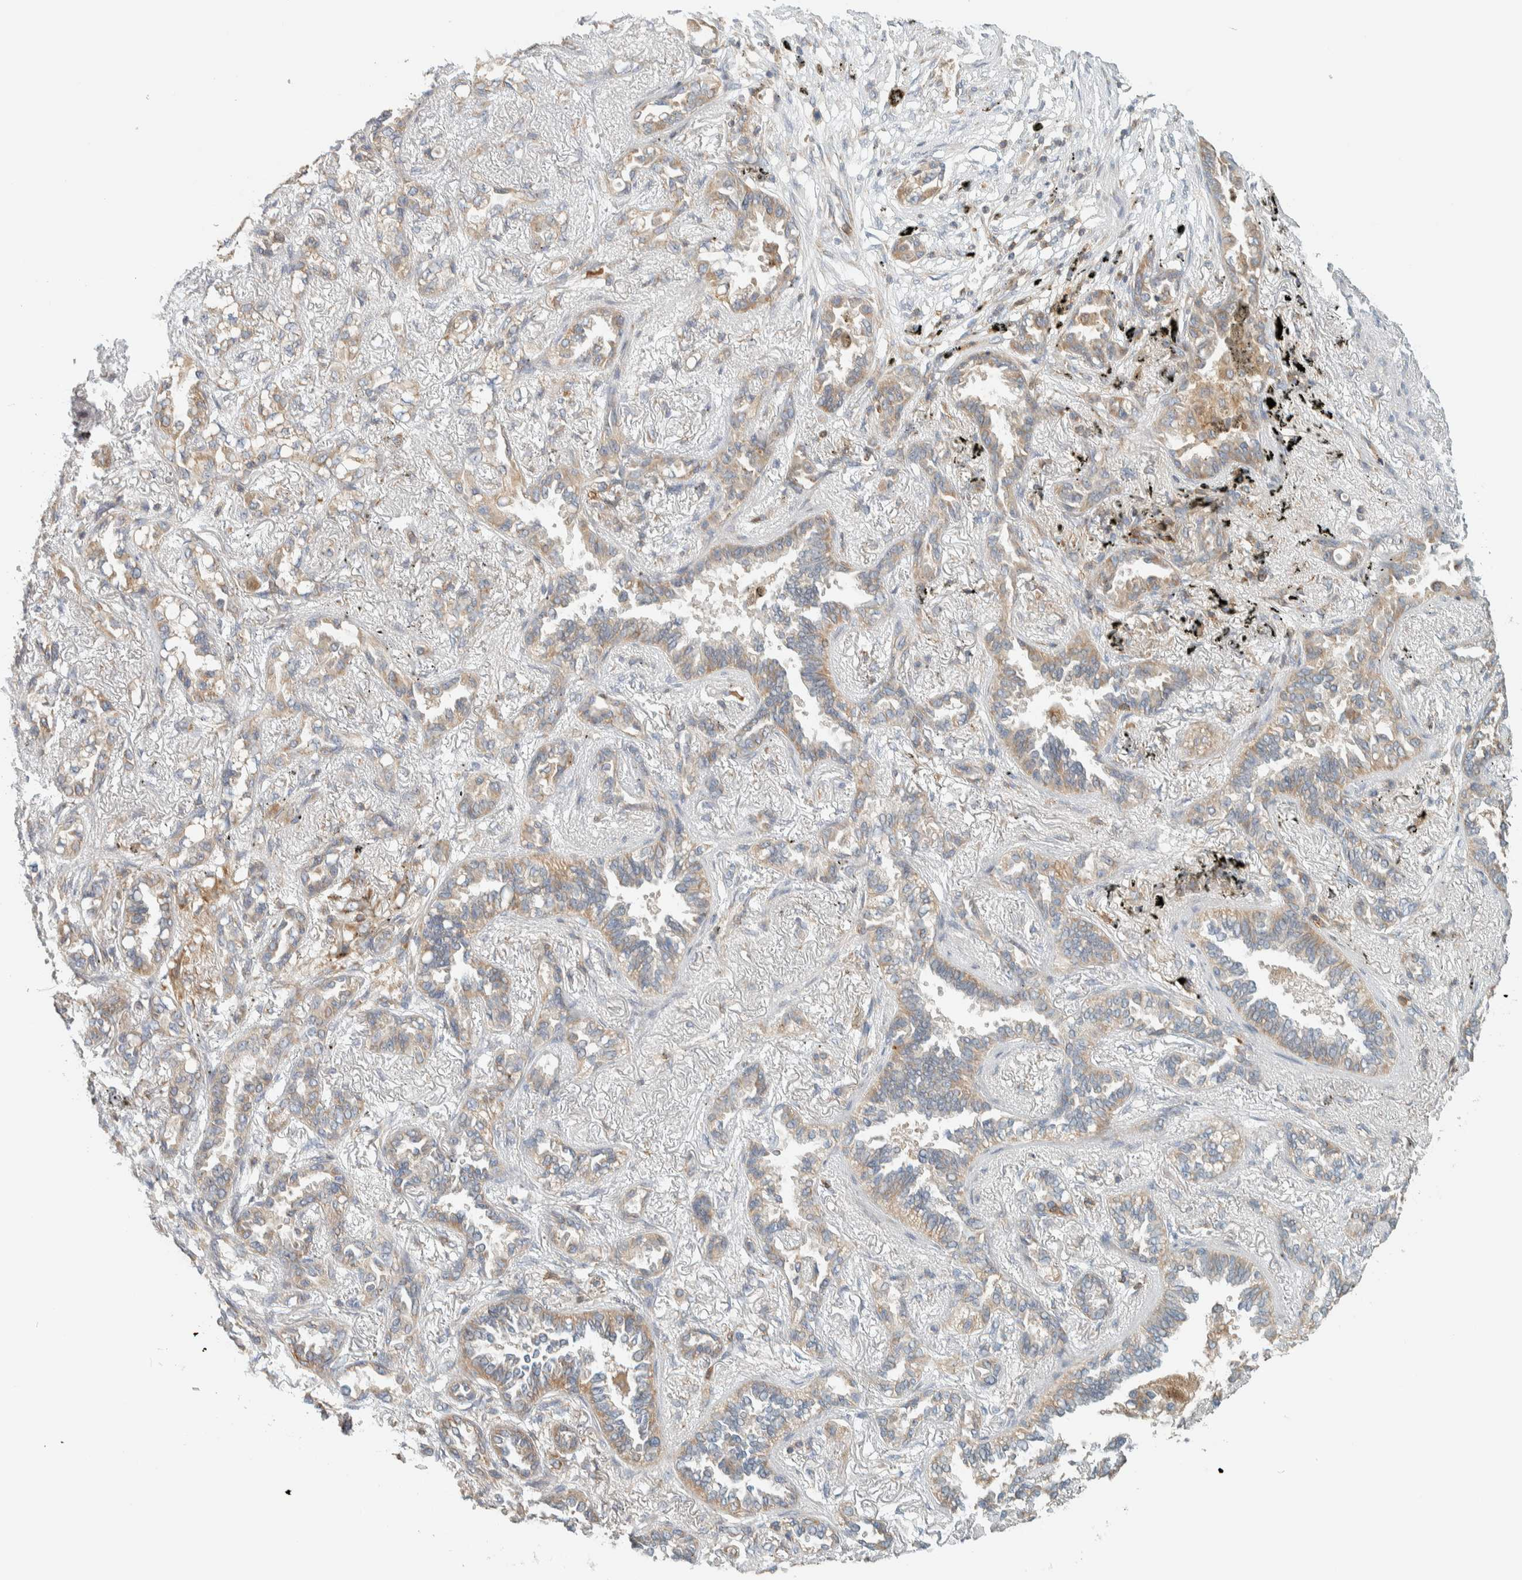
{"staining": {"intensity": "weak", "quantity": "25%-75%", "location": "cytoplasmic/membranous"}, "tissue": "lung cancer", "cell_type": "Tumor cells", "image_type": "cancer", "snomed": [{"axis": "morphology", "description": "Adenocarcinoma, NOS"}, {"axis": "topography", "description": "Lung"}], "caption": "IHC image of human lung cancer stained for a protein (brown), which demonstrates low levels of weak cytoplasmic/membranous positivity in about 25%-75% of tumor cells.", "gene": "CCDC57", "patient": {"sex": "male", "age": 59}}